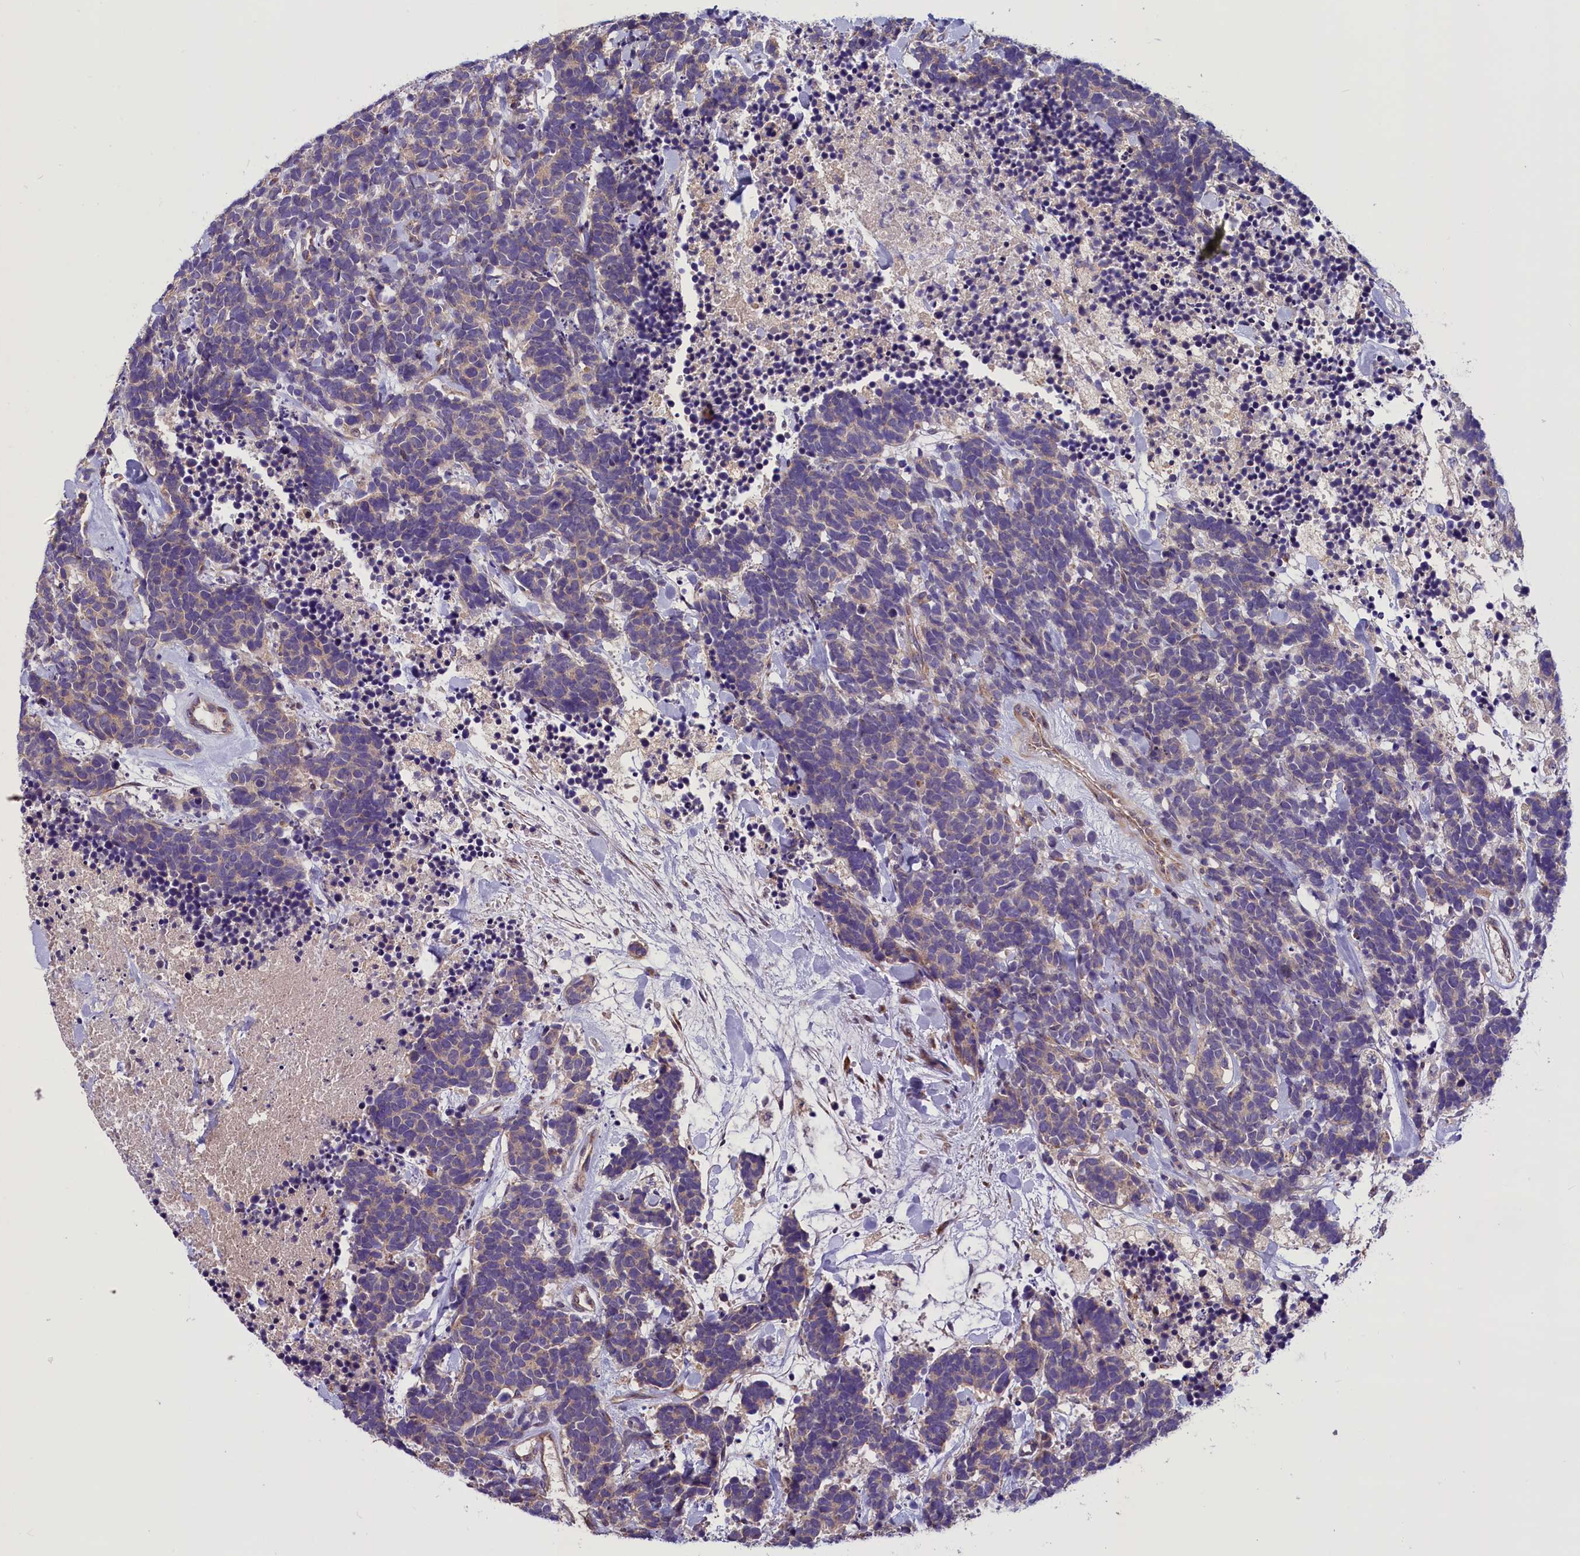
{"staining": {"intensity": "weak", "quantity": ">75%", "location": "cytoplasmic/membranous"}, "tissue": "carcinoid", "cell_type": "Tumor cells", "image_type": "cancer", "snomed": [{"axis": "morphology", "description": "Carcinoma, NOS"}, {"axis": "morphology", "description": "Carcinoid, malignant, NOS"}, {"axis": "topography", "description": "Prostate"}], "caption": "The micrograph reveals staining of malignant carcinoid, revealing weak cytoplasmic/membranous protein positivity (brown color) within tumor cells.", "gene": "FRY", "patient": {"sex": "male", "age": 57}}